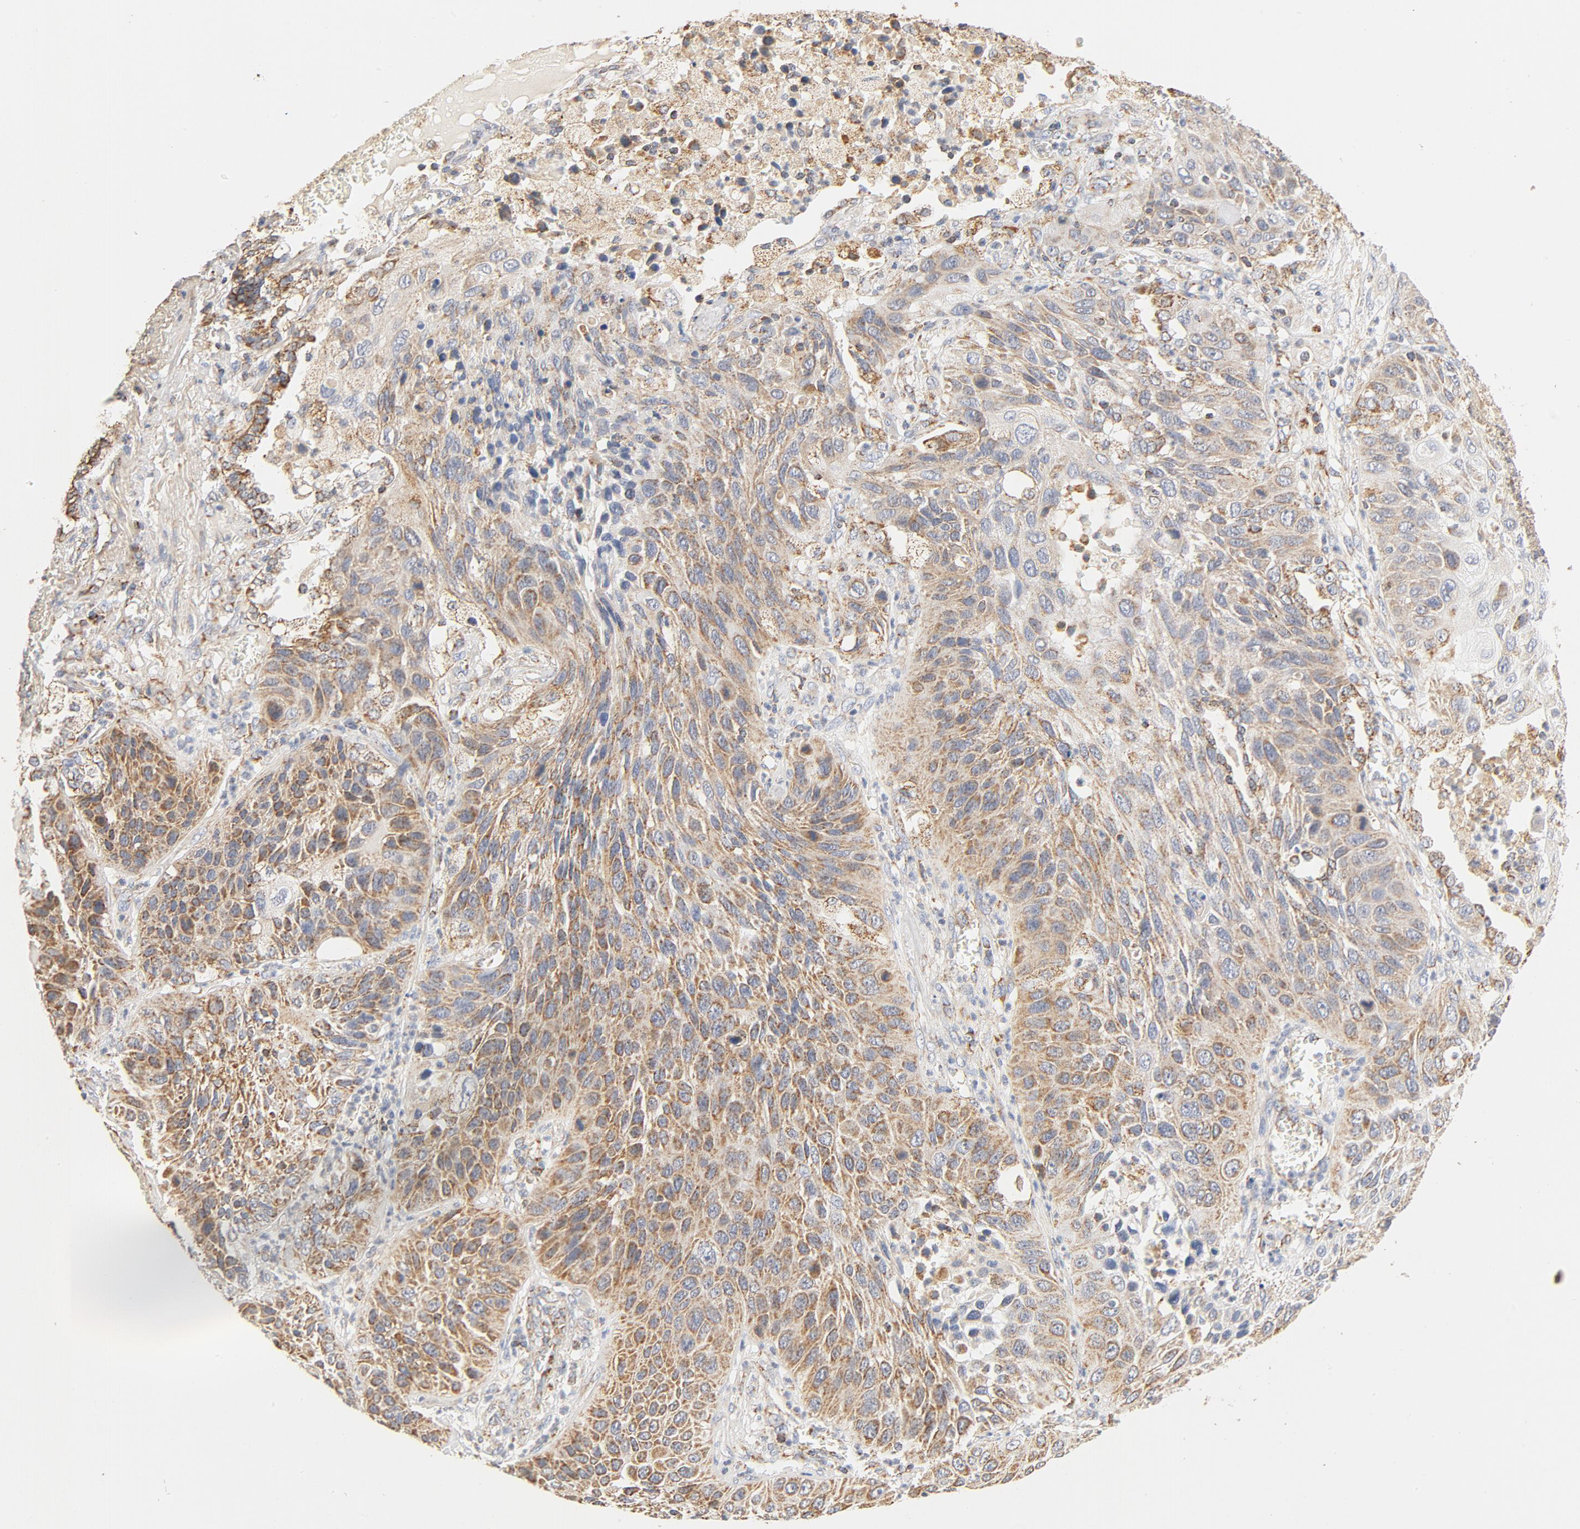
{"staining": {"intensity": "moderate", "quantity": ">75%", "location": "cytoplasmic/membranous"}, "tissue": "lung cancer", "cell_type": "Tumor cells", "image_type": "cancer", "snomed": [{"axis": "morphology", "description": "Squamous cell carcinoma, NOS"}, {"axis": "topography", "description": "Lung"}], "caption": "DAB immunohistochemical staining of lung cancer demonstrates moderate cytoplasmic/membranous protein expression in about >75% of tumor cells. (IHC, brightfield microscopy, high magnification).", "gene": "COX4I1", "patient": {"sex": "female", "age": 76}}